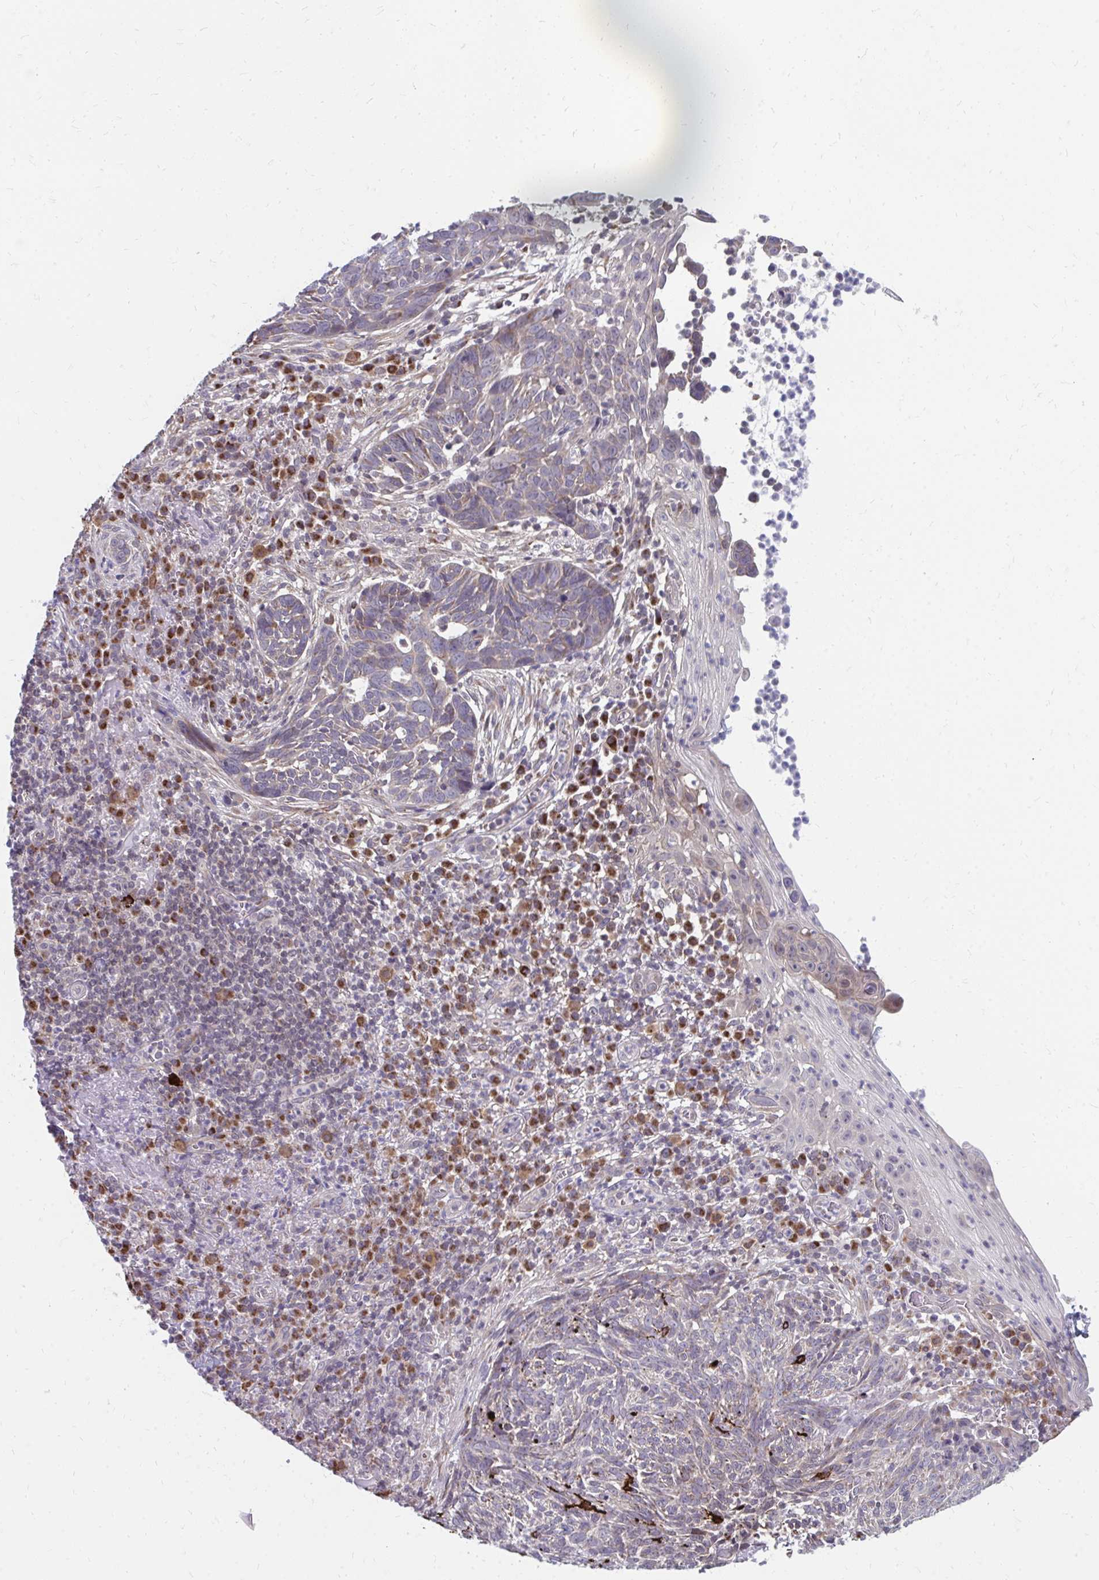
{"staining": {"intensity": "weak", "quantity": "25%-75%", "location": "cytoplasmic/membranous"}, "tissue": "skin cancer", "cell_type": "Tumor cells", "image_type": "cancer", "snomed": [{"axis": "morphology", "description": "Basal cell carcinoma"}, {"axis": "topography", "description": "Skin"}, {"axis": "topography", "description": "Skin of face"}], "caption": "Protein expression analysis of skin basal cell carcinoma exhibits weak cytoplasmic/membranous staining in approximately 25%-75% of tumor cells.", "gene": "PABIR3", "patient": {"sex": "female", "age": 95}}